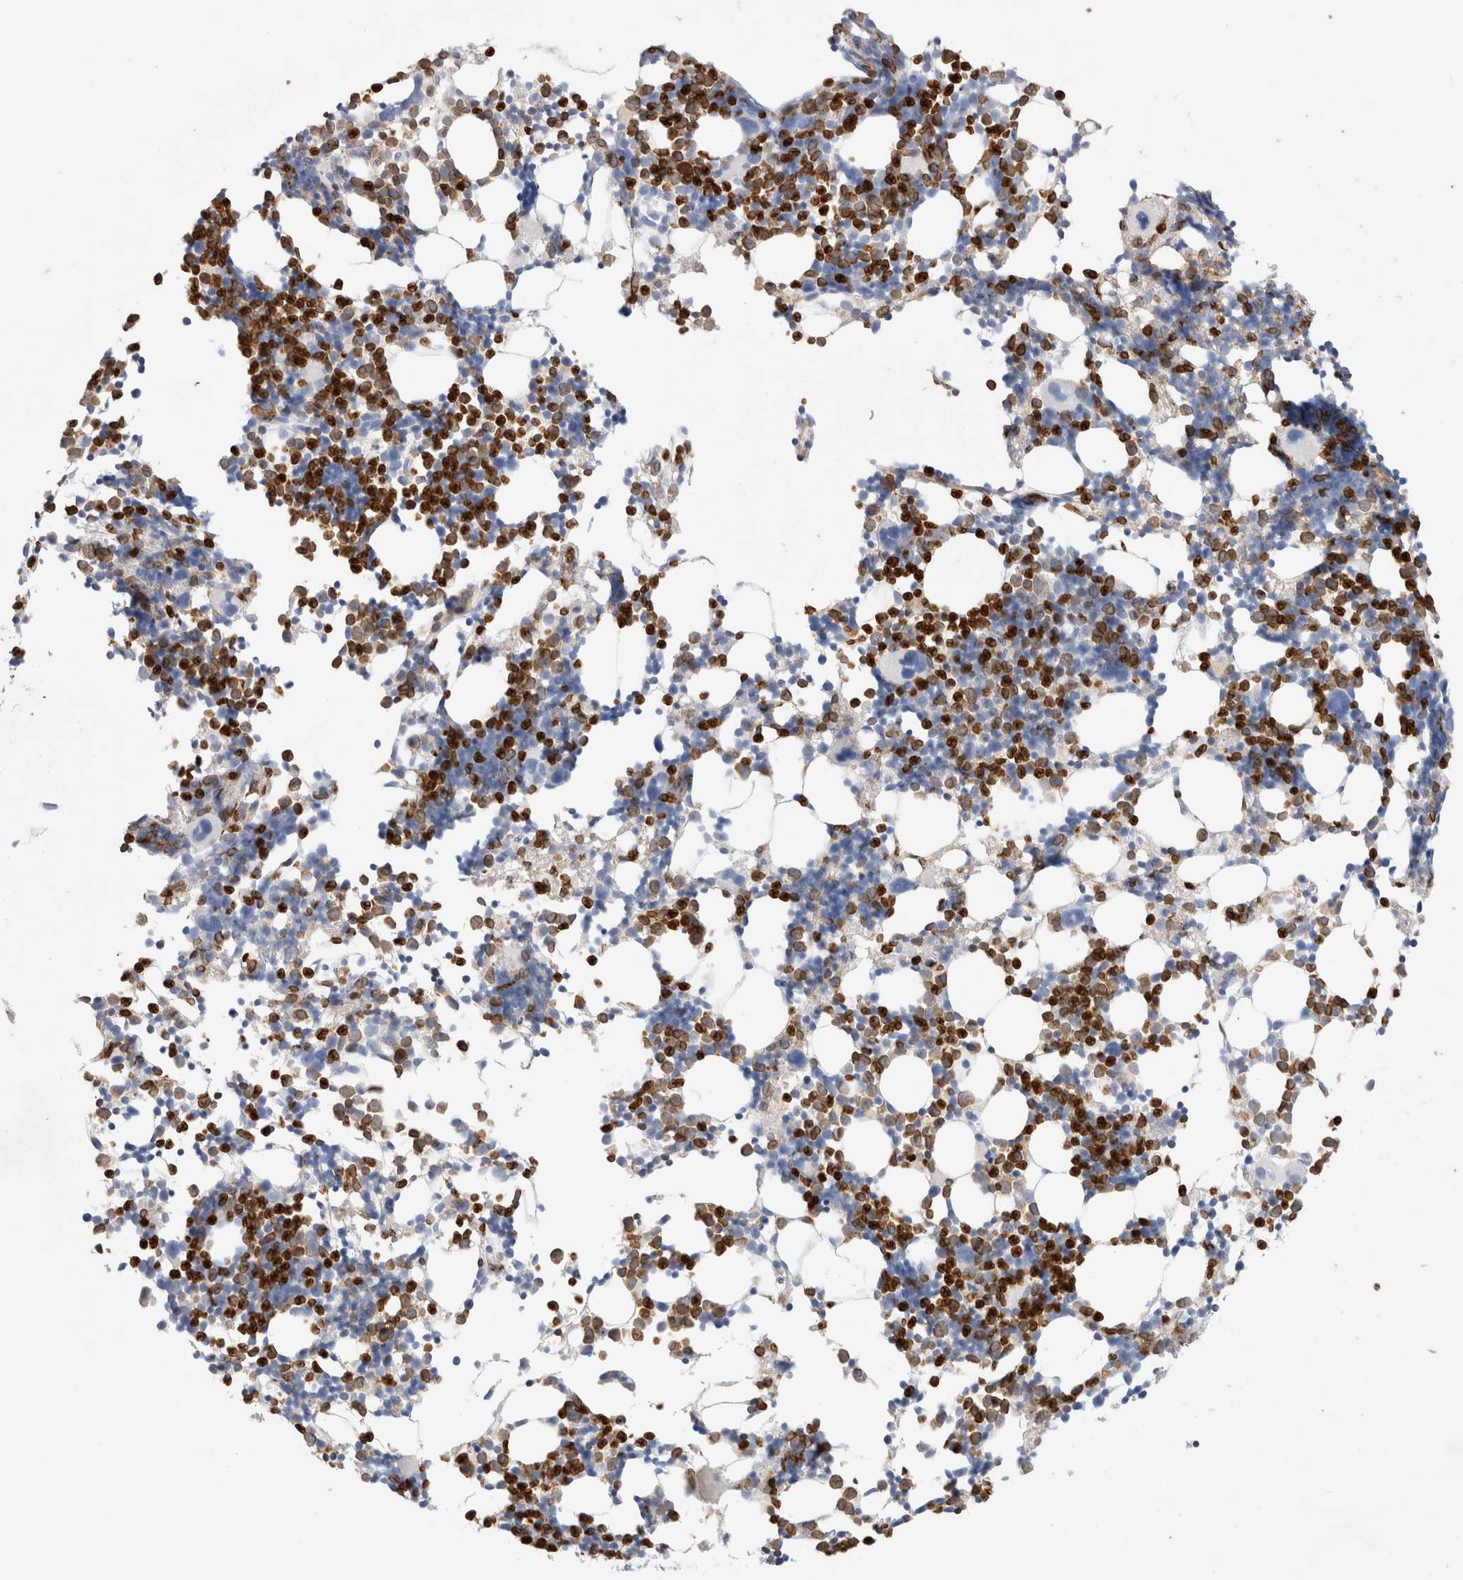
{"staining": {"intensity": "strong", "quantity": ">75%", "location": "cytoplasmic/membranous"}, "tissue": "bone marrow", "cell_type": "Hematopoietic cells", "image_type": "normal", "snomed": [{"axis": "morphology", "description": "Normal tissue, NOS"}, {"axis": "morphology", "description": "Inflammation, NOS"}, {"axis": "topography", "description": "Bone marrow"}], "caption": "This image exhibits immunohistochemistry staining of benign bone marrow, with high strong cytoplasmic/membranous expression in approximately >75% of hematopoietic cells.", "gene": "ALOX5AP", "patient": {"sex": "male", "age": 21}}